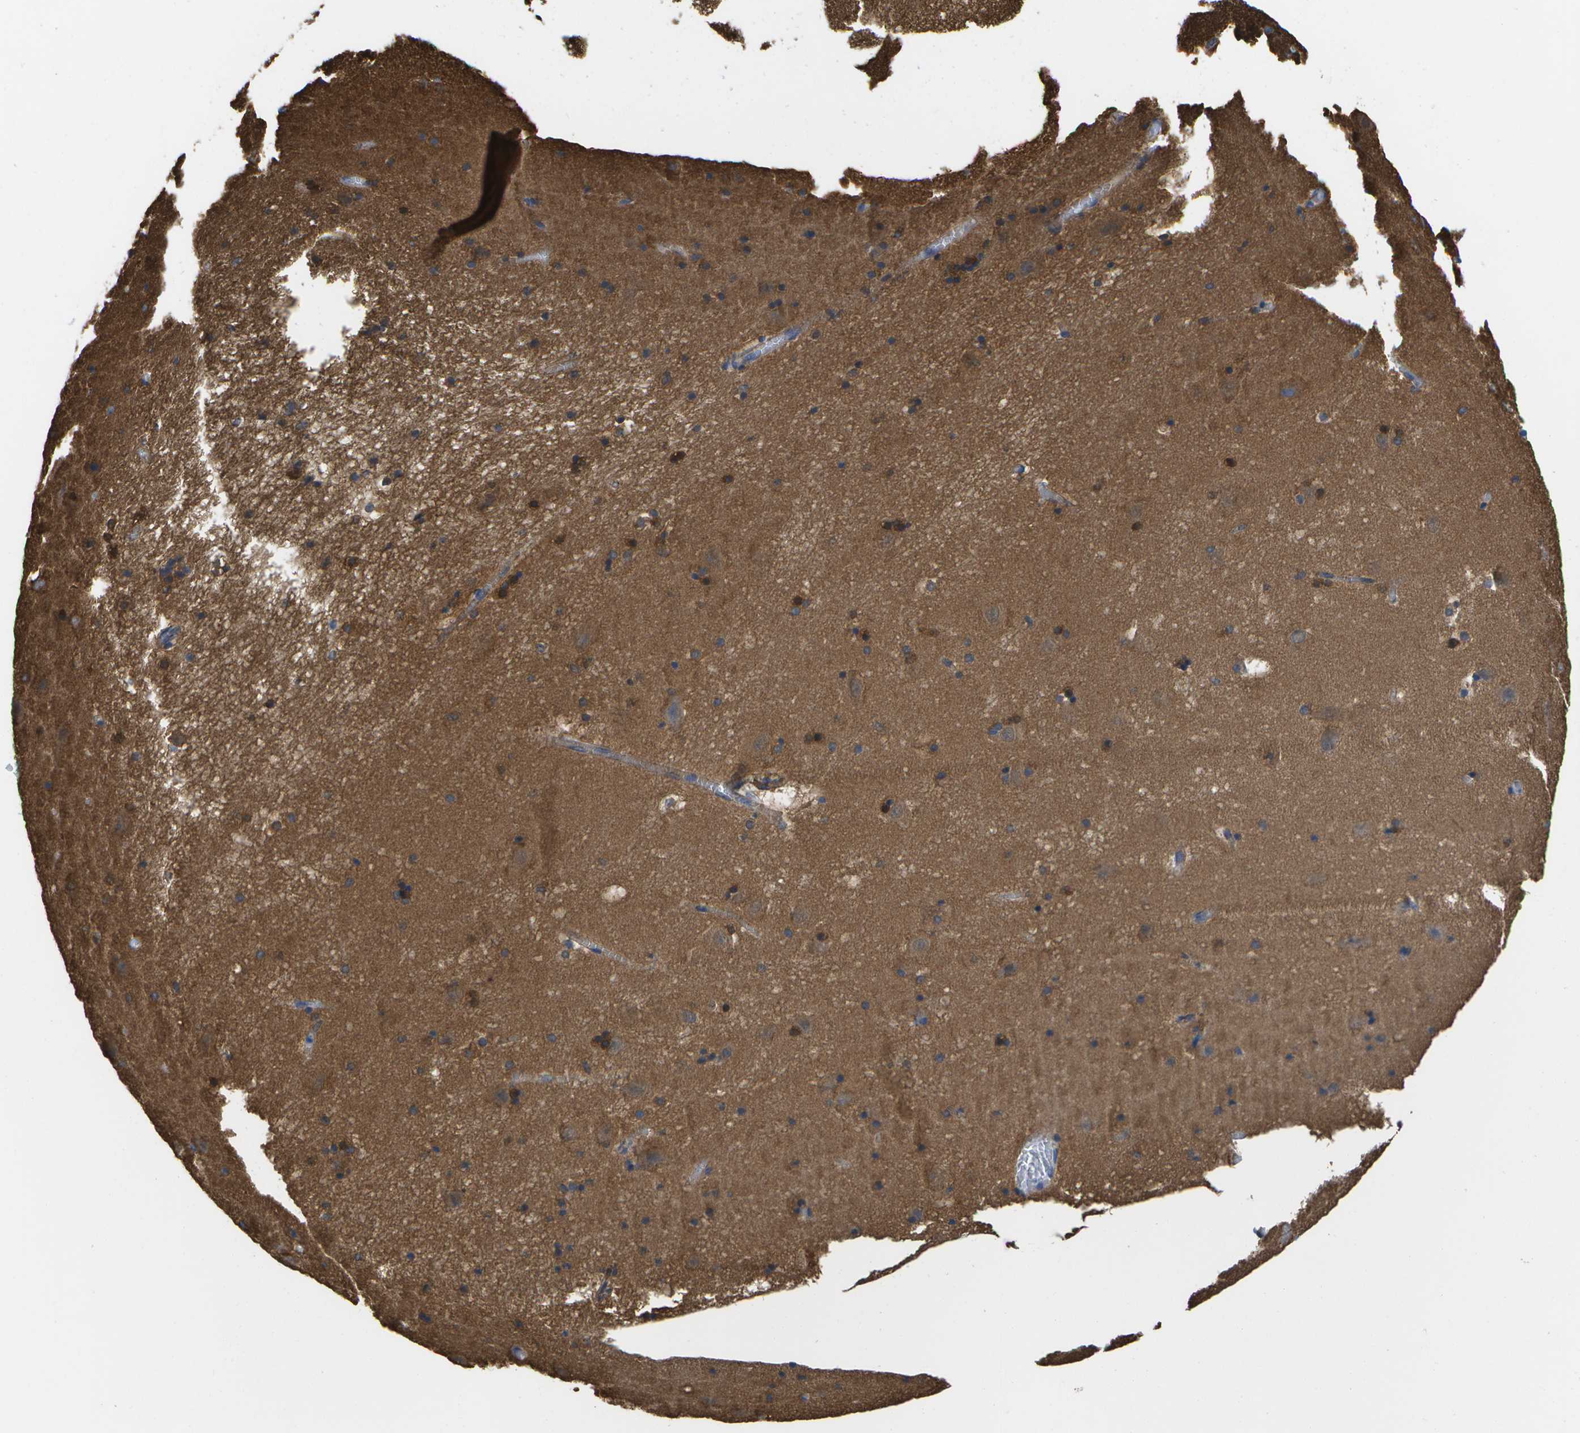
{"staining": {"intensity": "strong", "quantity": ">75%", "location": "cytoplasmic/membranous"}, "tissue": "hippocampus", "cell_type": "Glial cells", "image_type": "normal", "snomed": [{"axis": "morphology", "description": "Normal tissue, NOS"}, {"axis": "topography", "description": "Hippocampus"}], "caption": "High-power microscopy captured an immunohistochemistry image of benign hippocampus, revealing strong cytoplasmic/membranous expression in approximately >75% of glial cells.", "gene": "DYSF", "patient": {"sex": "male", "age": 45}}